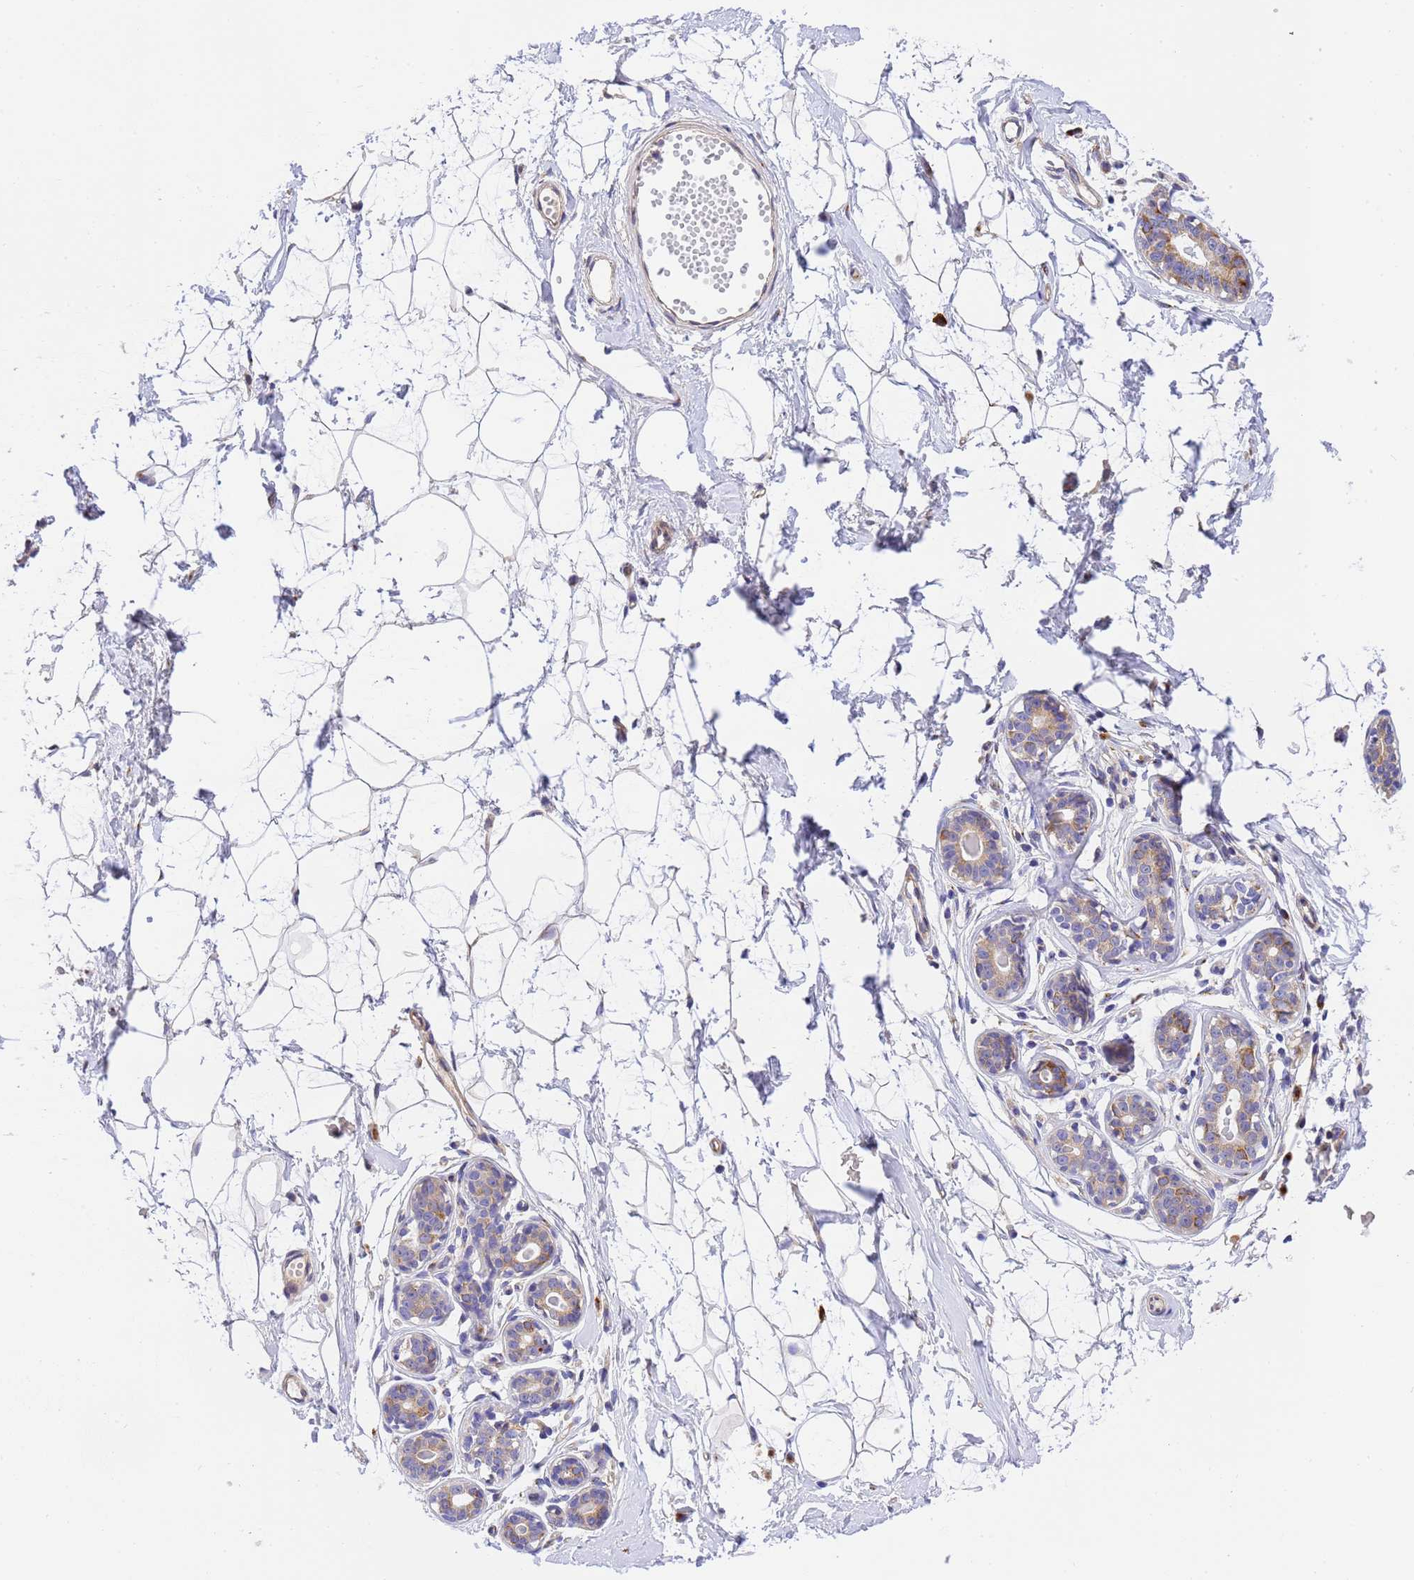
{"staining": {"intensity": "weak", "quantity": "<25%", "location": "cytoplasmic/membranous"}, "tissue": "breast", "cell_type": "Adipocytes", "image_type": "normal", "snomed": [{"axis": "morphology", "description": "Normal tissue, NOS"}, {"axis": "morphology", "description": "Adenoma, NOS"}, {"axis": "topography", "description": "Breast"}], "caption": "Human breast stained for a protein using IHC exhibits no positivity in adipocytes.", "gene": "RHBDD3", "patient": {"sex": "female", "age": 23}}